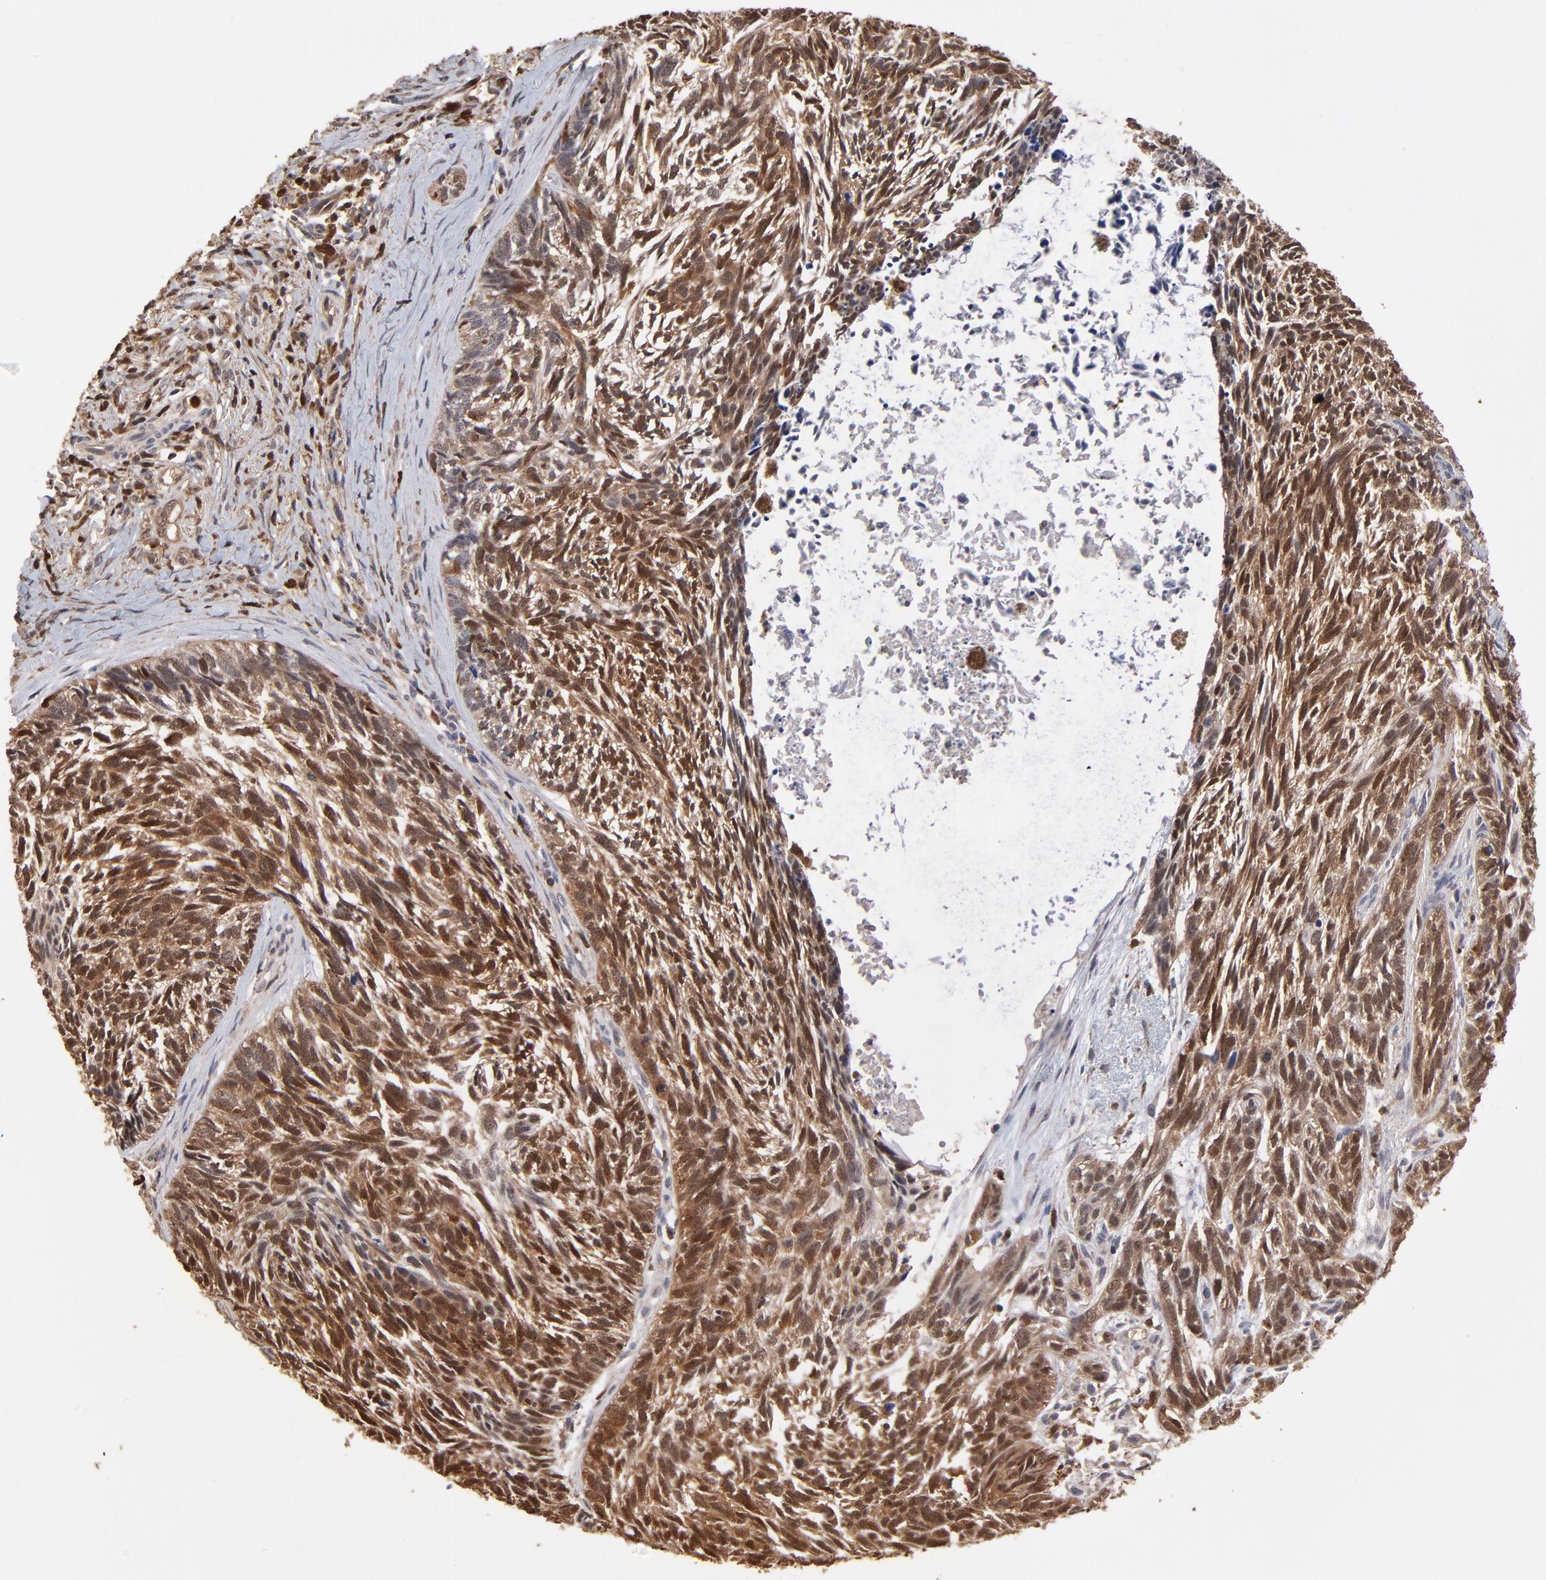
{"staining": {"intensity": "moderate", "quantity": ">75%", "location": "cytoplasmic/membranous,nuclear"}, "tissue": "skin cancer", "cell_type": "Tumor cells", "image_type": "cancer", "snomed": [{"axis": "morphology", "description": "Basal cell carcinoma"}, {"axis": "topography", "description": "Skin"}], "caption": "This is an image of IHC staining of basal cell carcinoma (skin), which shows moderate positivity in the cytoplasmic/membranous and nuclear of tumor cells.", "gene": "CASP1", "patient": {"sex": "male", "age": 63}}